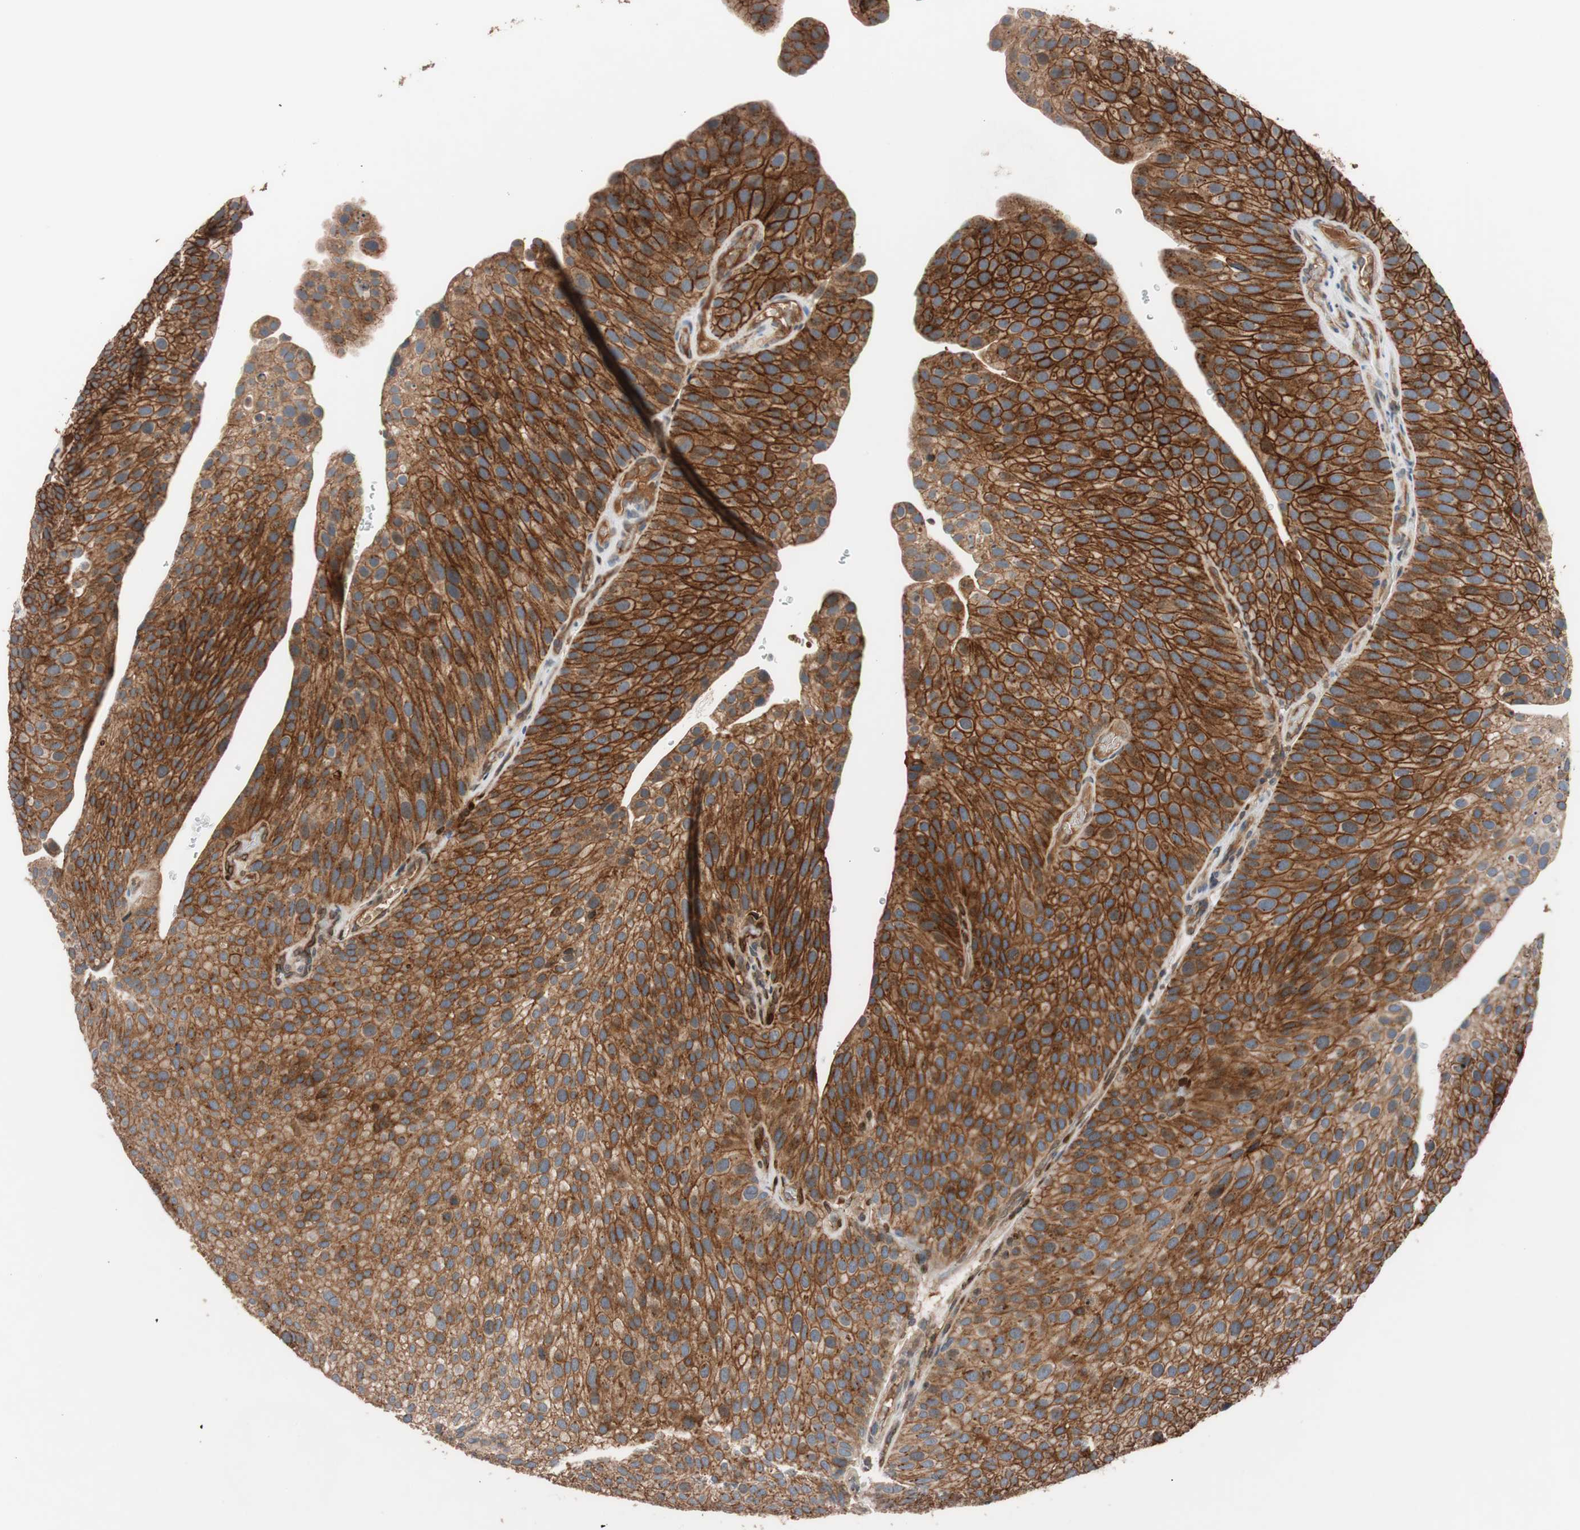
{"staining": {"intensity": "strong", "quantity": ">75%", "location": "cytoplasmic/membranous"}, "tissue": "urothelial cancer", "cell_type": "Tumor cells", "image_type": "cancer", "snomed": [{"axis": "morphology", "description": "Urothelial carcinoma, Low grade"}, {"axis": "topography", "description": "Smooth muscle"}, {"axis": "topography", "description": "Urinary bladder"}], "caption": "Approximately >75% of tumor cells in human urothelial cancer show strong cytoplasmic/membranous protein expression as visualized by brown immunohistochemical staining.", "gene": "SDC4", "patient": {"sex": "male", "age": 60}}